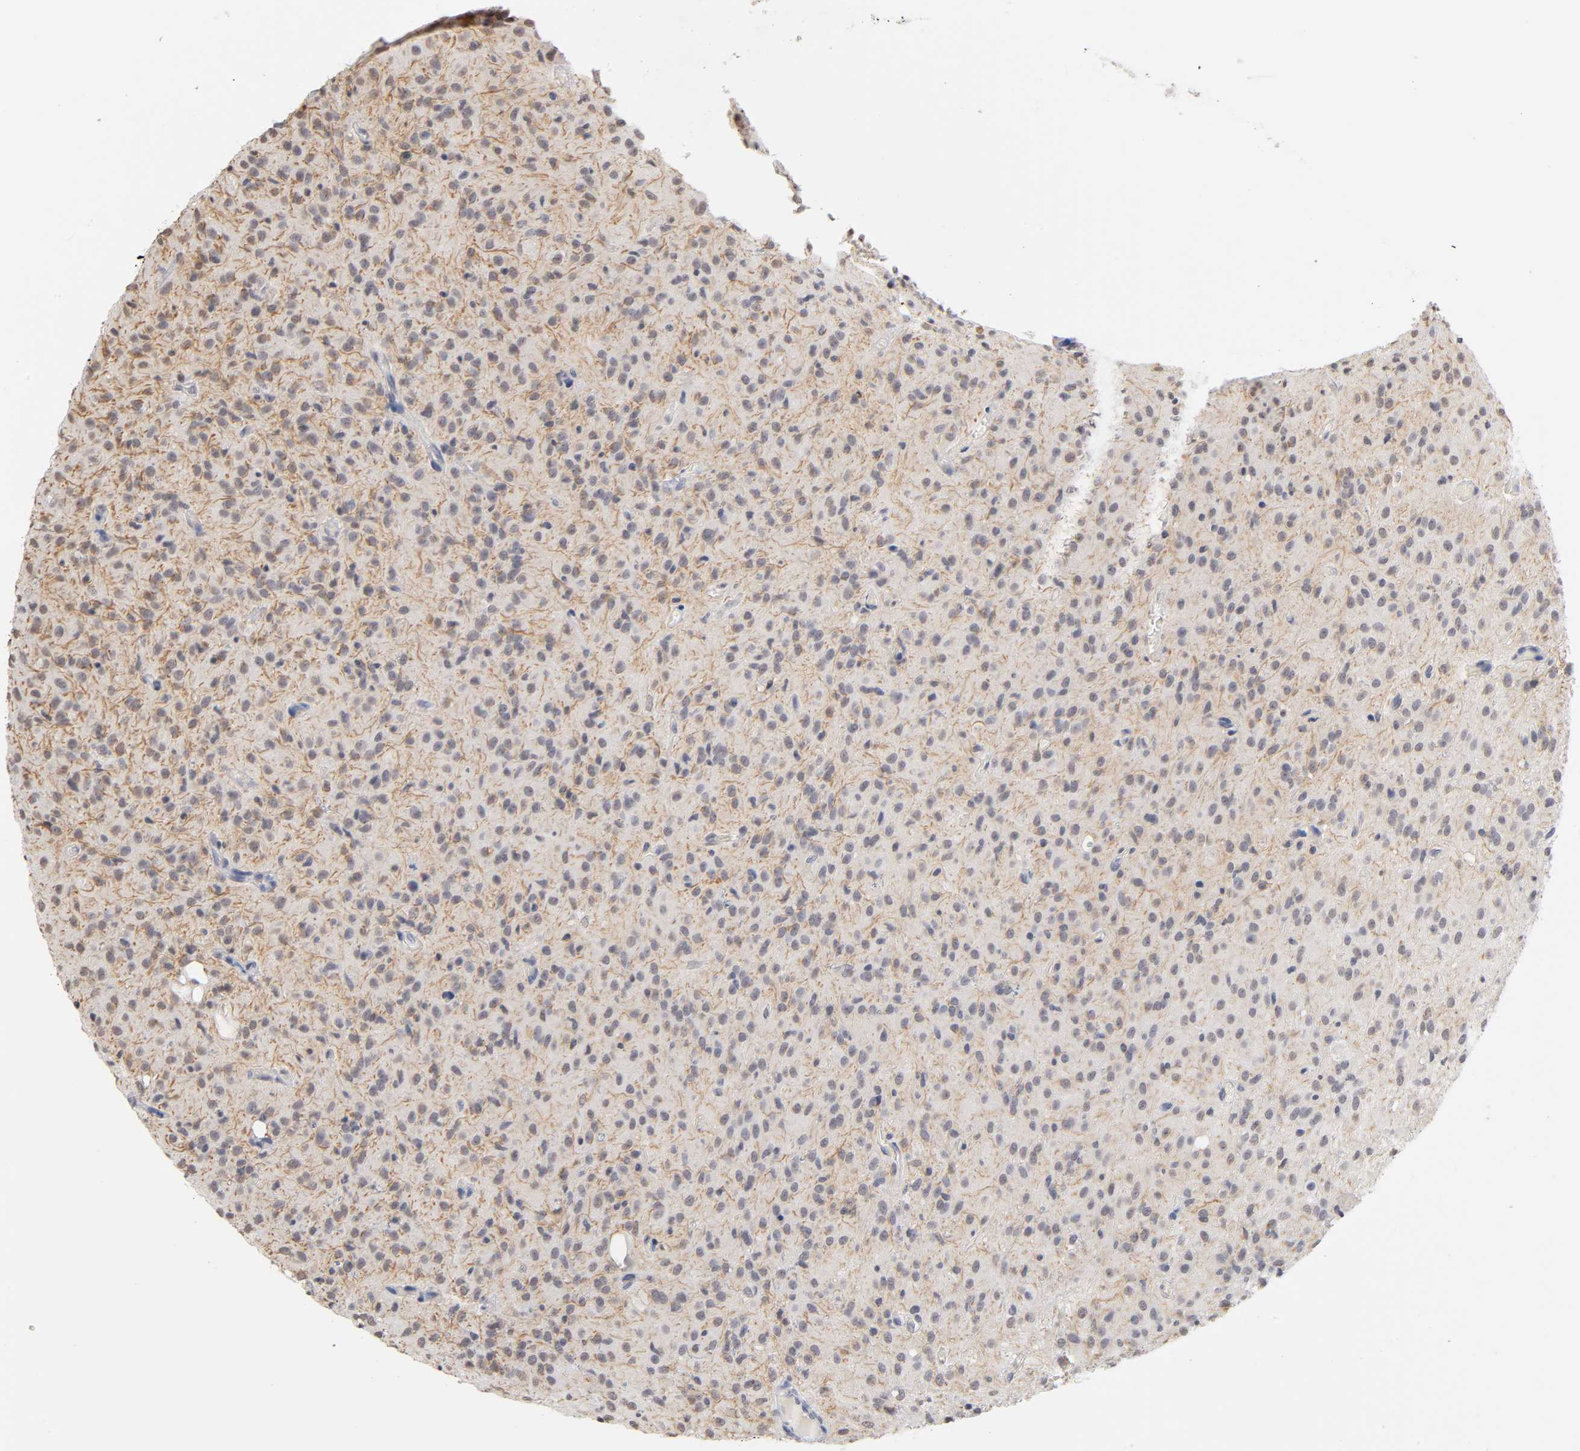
{"staining": {"intensity": "weak", "quantity": "25%-75%", "location": "cytoplasmic/membranous,nuclear"}, "tissue": "glioma", "cell_type": "Tumor cells", "image_type": "cancer", "snomed": [{"axis": "morphology", "description": "Glioma, malignant, High grade"}, {"axis": "topography", "description": "Brain"}], "caption": "IHC image of neoplastic tissue: human glioma stained using immunohistochemistry (IHC) shows low levels of weak protein expression localized specifically in the cytoplasmic/membranous and nuclear of tumor cells, appearing as a cytoplasmic/membranous and nuclear brown color.", "gene": "CRABP2", "patient": {"sex": "female", "age": 59}}